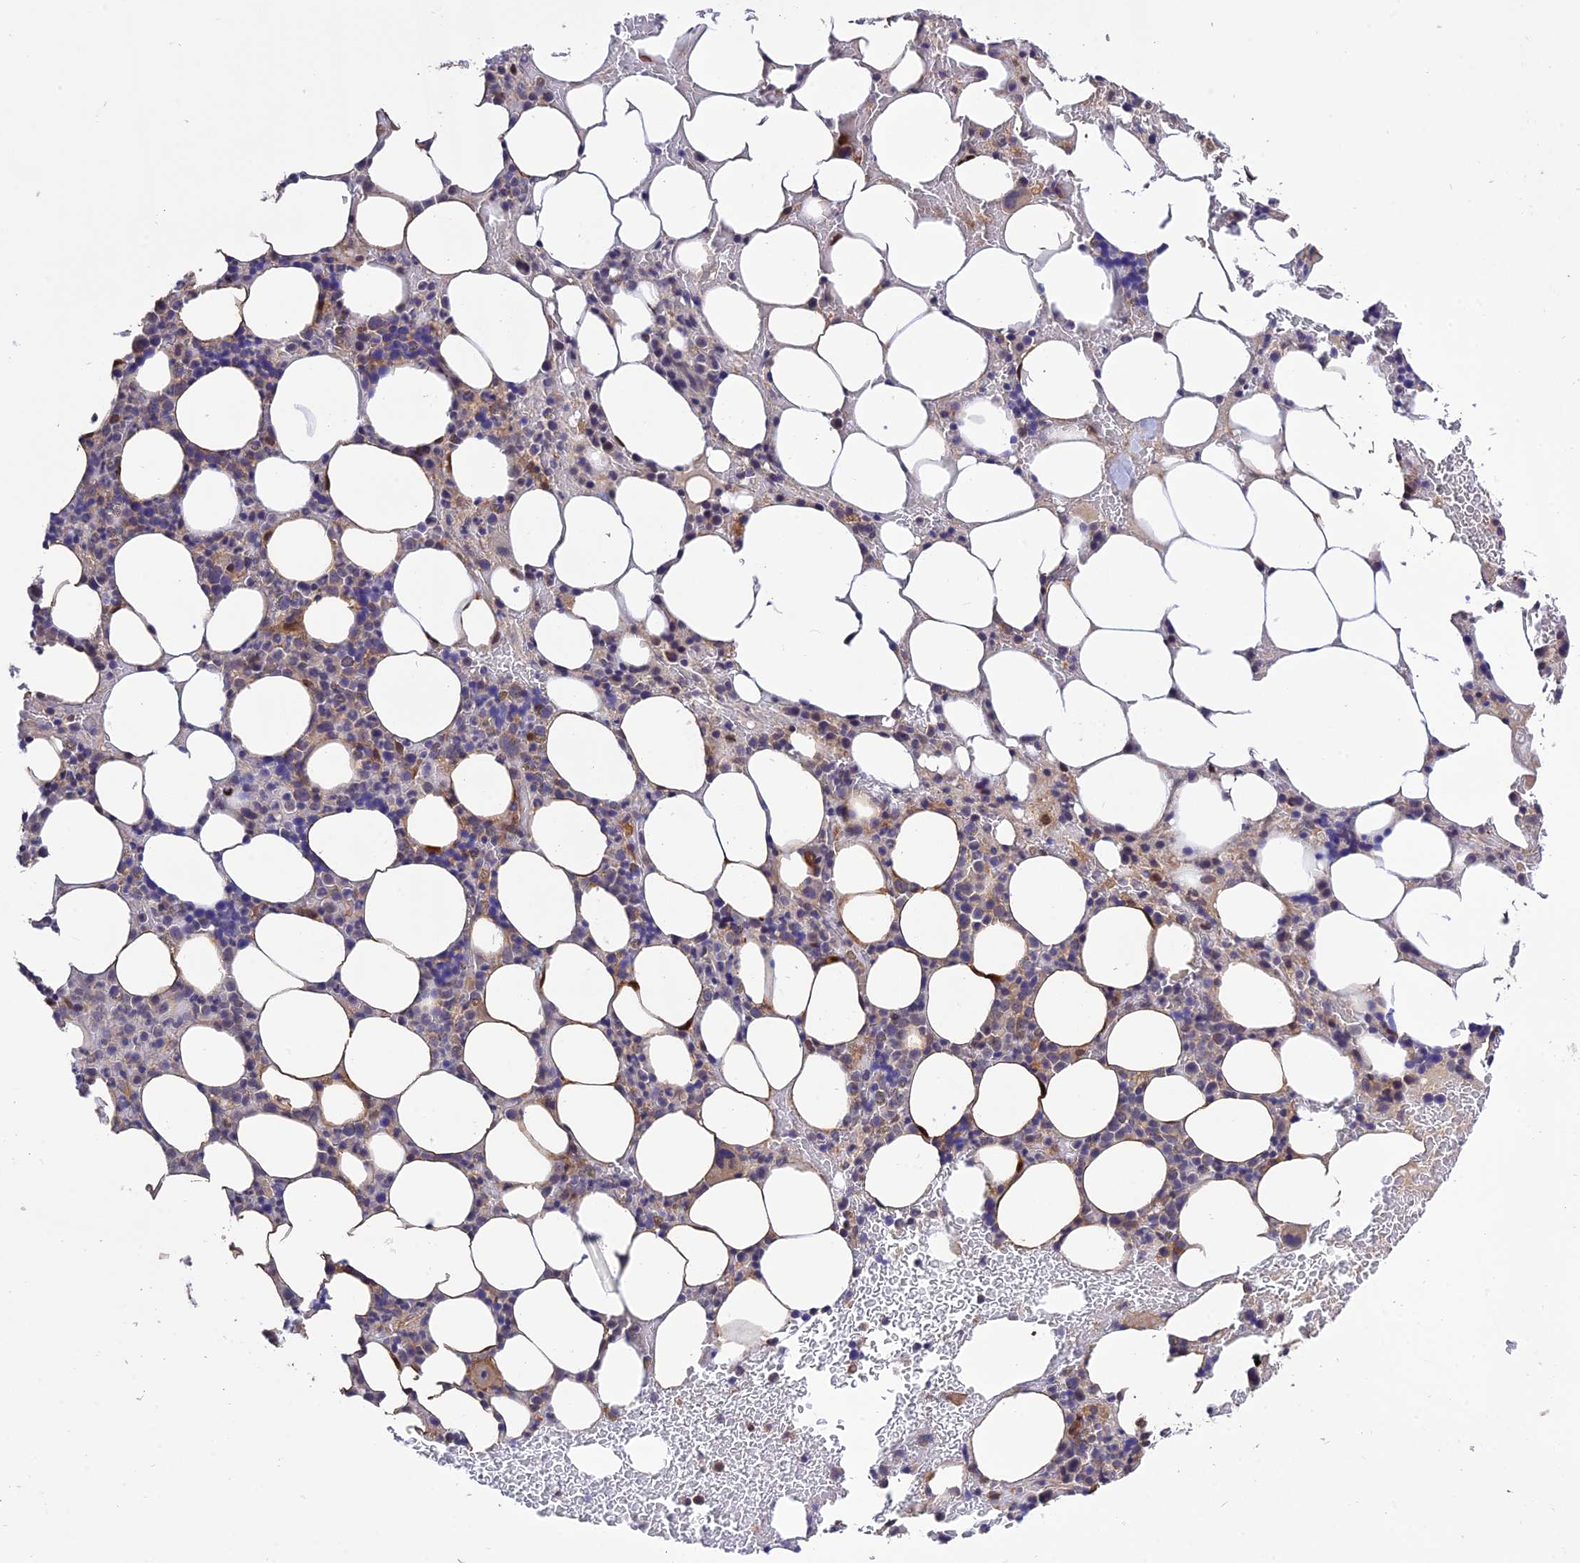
{"staining": {"intensity": "weak", "quantity": "<25%", "location": "cytoplasmic/membranous"}, "tissue": "bone marrow", "cell_type": "Hematopoietic cells", "image_type": "normal", "snomed": [{"axis": "morphology", "description": "Normal tissue, NOS"}, {"axis": "topography", "description": "Bone marrow"}], "caption": "Immunohistochemistry (IHC) of unremarkable human bone marrow displays no staining in hematopoietic cells.", "gene": "MNS1", "patient": {"sex": "male", "age": 78}}